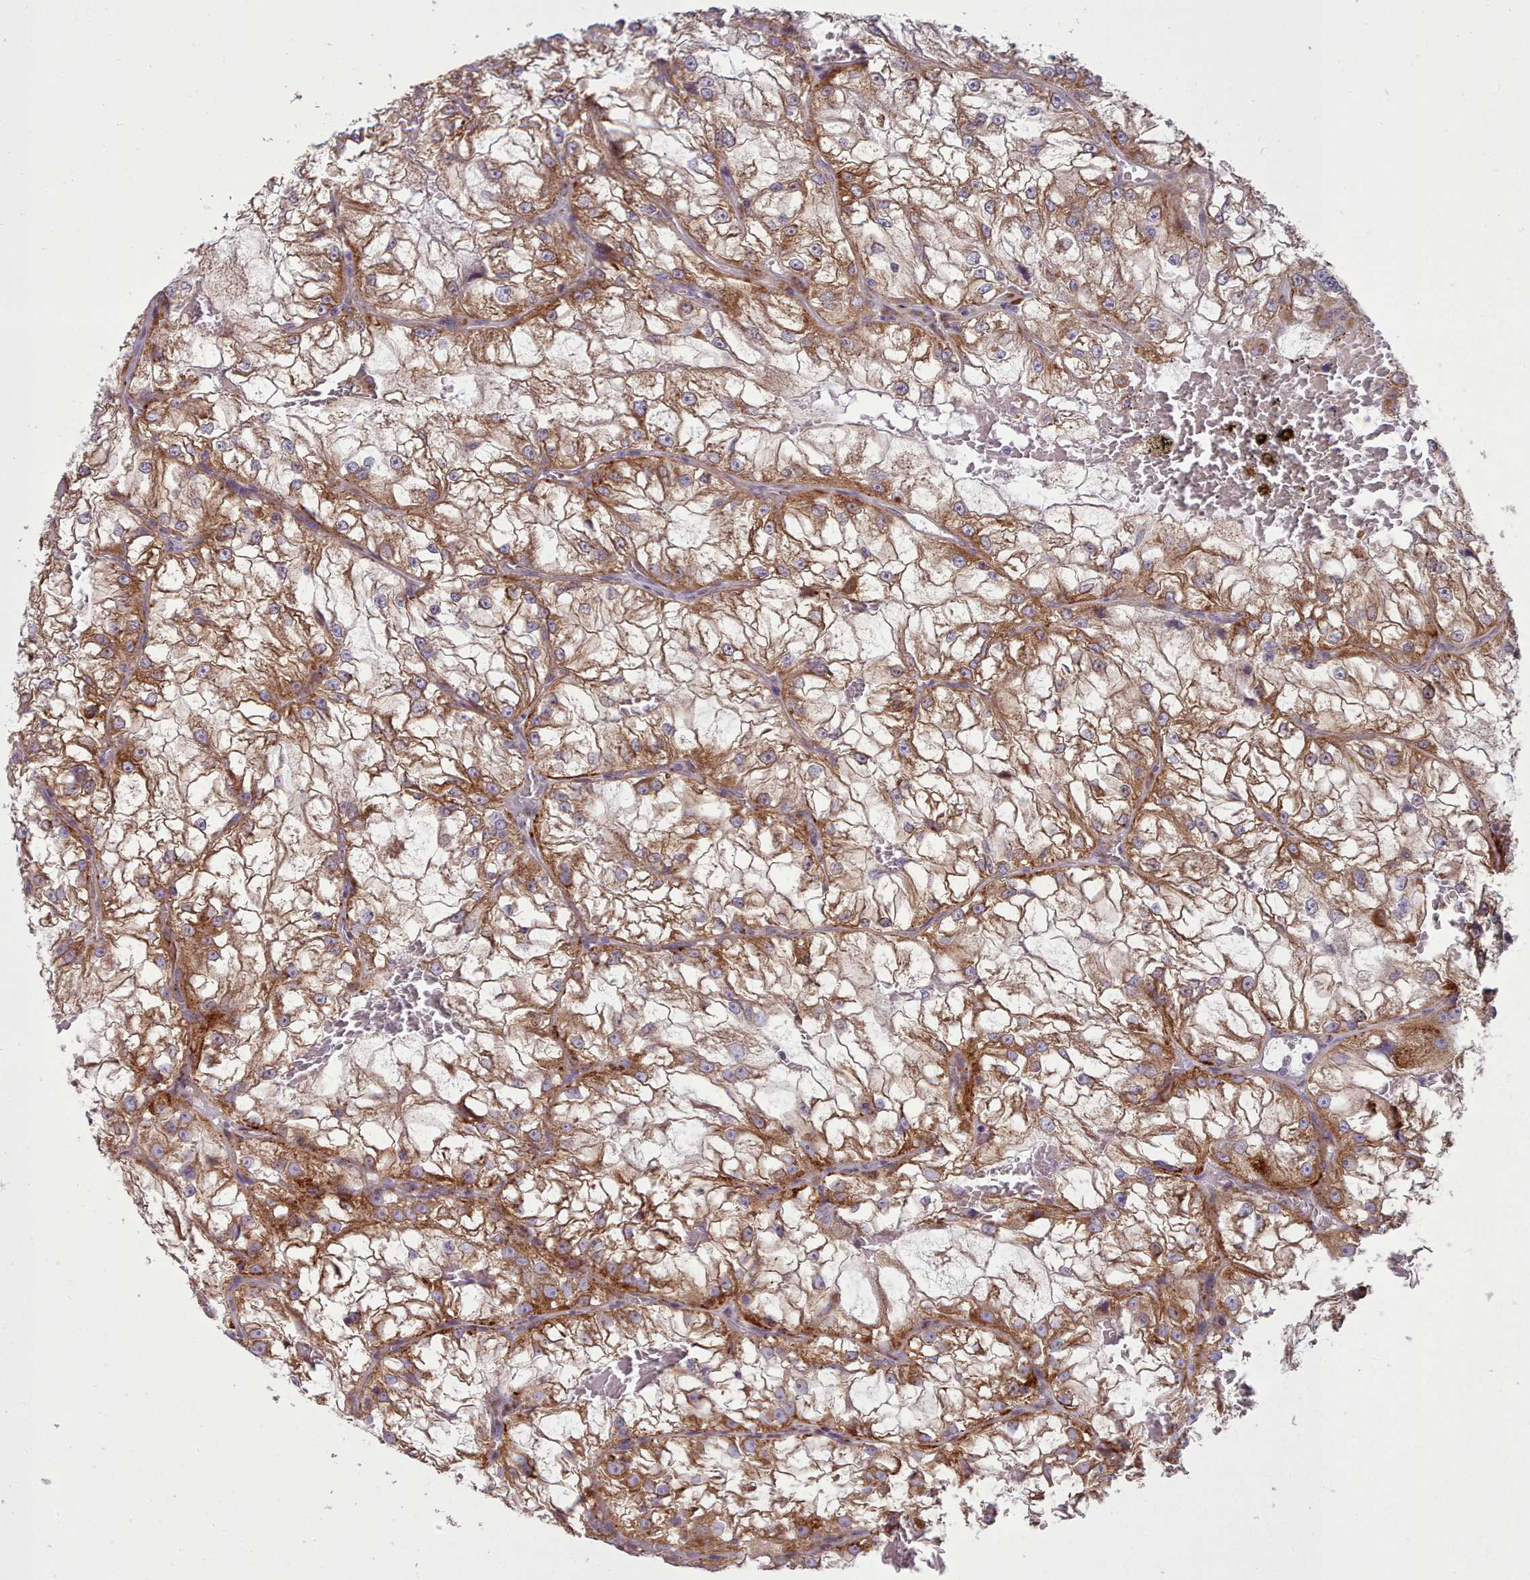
{"staining": {"intensity": "moderate", "quantity": ">75%", "location": "cytoplasmic/membranous"}, "tissue": "renal cancer", "cell_type": "Tumor cells", "image_type": "cancer", "snomed": [{"axis": "morphology", "description": "Adenocarcinoma, NOS"}, {"axis": "topography", "description": "Kidney"}], "caption": "Moderate cytoplasmic/membranous expression is appreciated in about >75% of tumor cells in renal cancer (adenocarcinoma).", "gene": "FKBP10", "patient": {"sex": "female", "age": 72}}